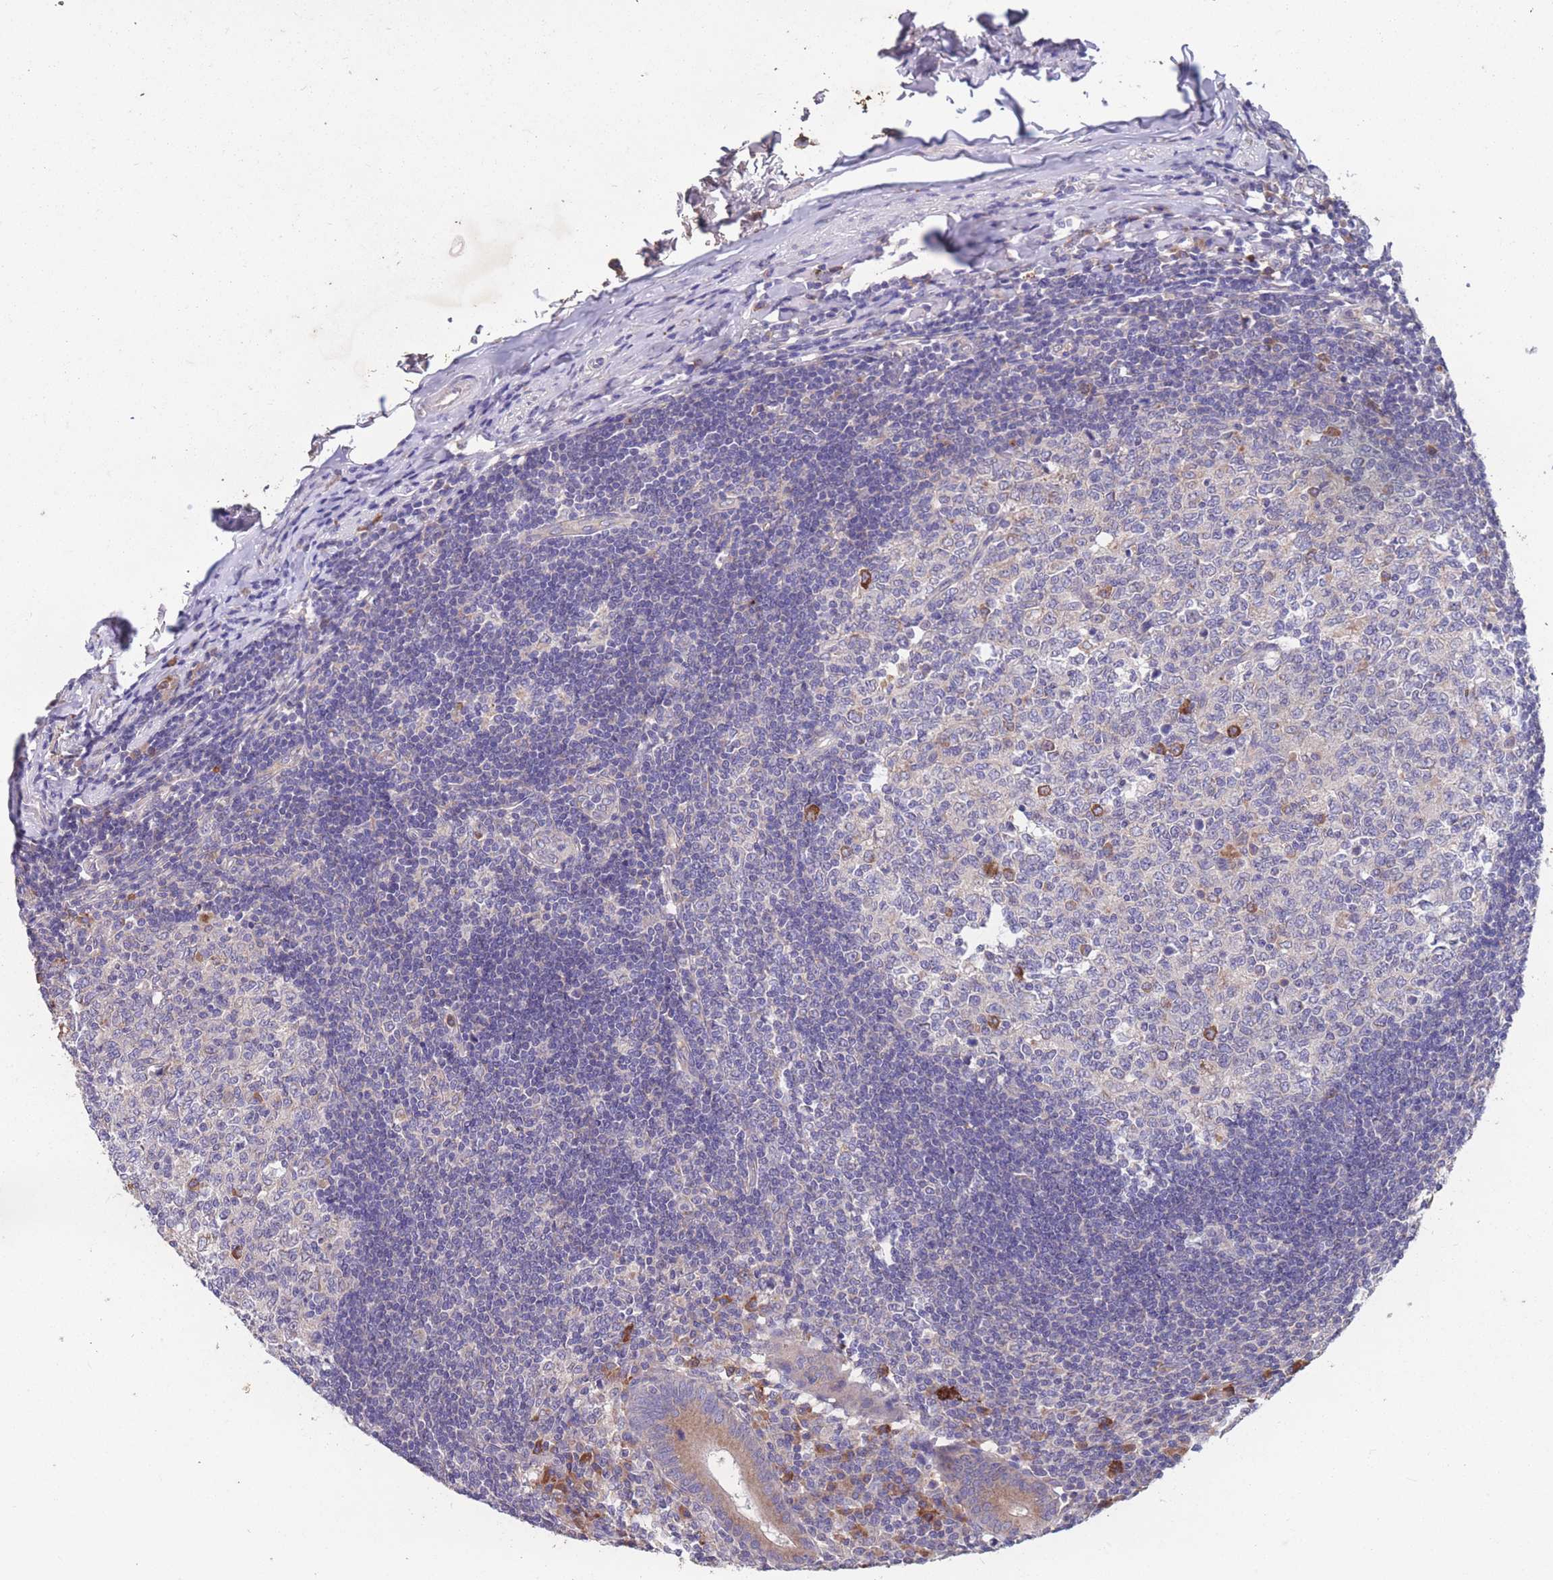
{"staining": {"intensity": "moderate", "quantity": ">75%", "location": "cytoplasmic/membranous"}, "tissue": "appendix", "cell_type": "Glandular cells", "image_type": "normal", "snomed": [{"axis": "morphology", "description": "Normal tissue, NOS"}, {"axis": "topography", "description": "Appendix"}], "caption": "IHC image of unremarkable human appendix stained for a protein (brown), which demonstrates medium levels of moderate cytoplasmic/membranous expression in about >75% of glandular cells.", "gene": "STIM2", "patient": {"sex": "female", "age": 54}}